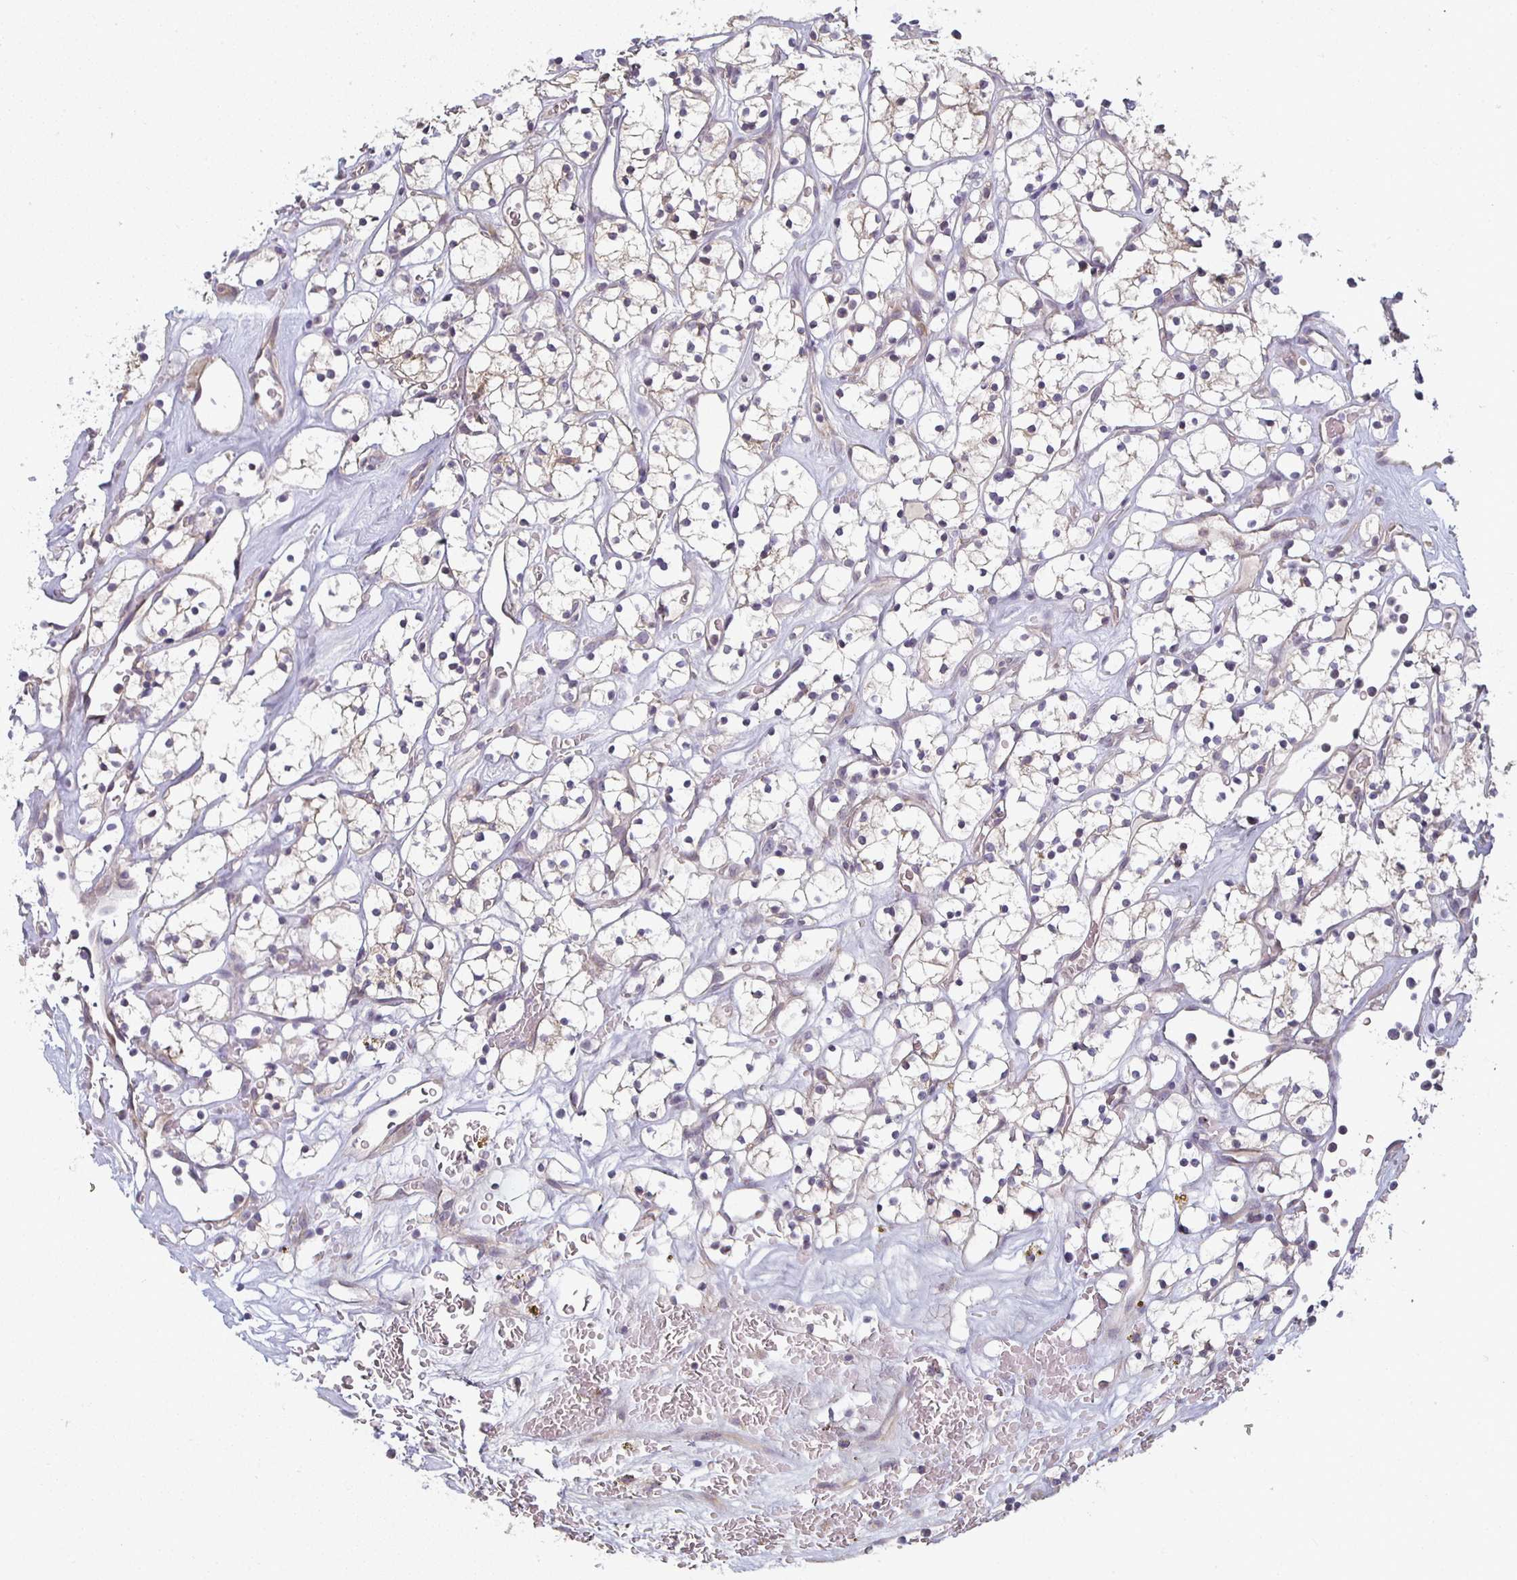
{"staining": {"intensity": "weak", "quantity": "<25%", "location": "cytoplasmic/membranous"}, "tissue": "renal cancer", "cell_type": "Tumor cells", "image_type": "cancer", "snomed": [{"axis": "morphology", "description": "Adenocarcinoma, NOS"}, {"axis": "topography", "description": "Kidney"}], "caption": "Renal cancer (adenocarcinoma) was stained to show a protein in brown. There is no significant staining in tumor cells.", "gene": "CTHRC1", "patient": {"sex": "female", "age": 64}}